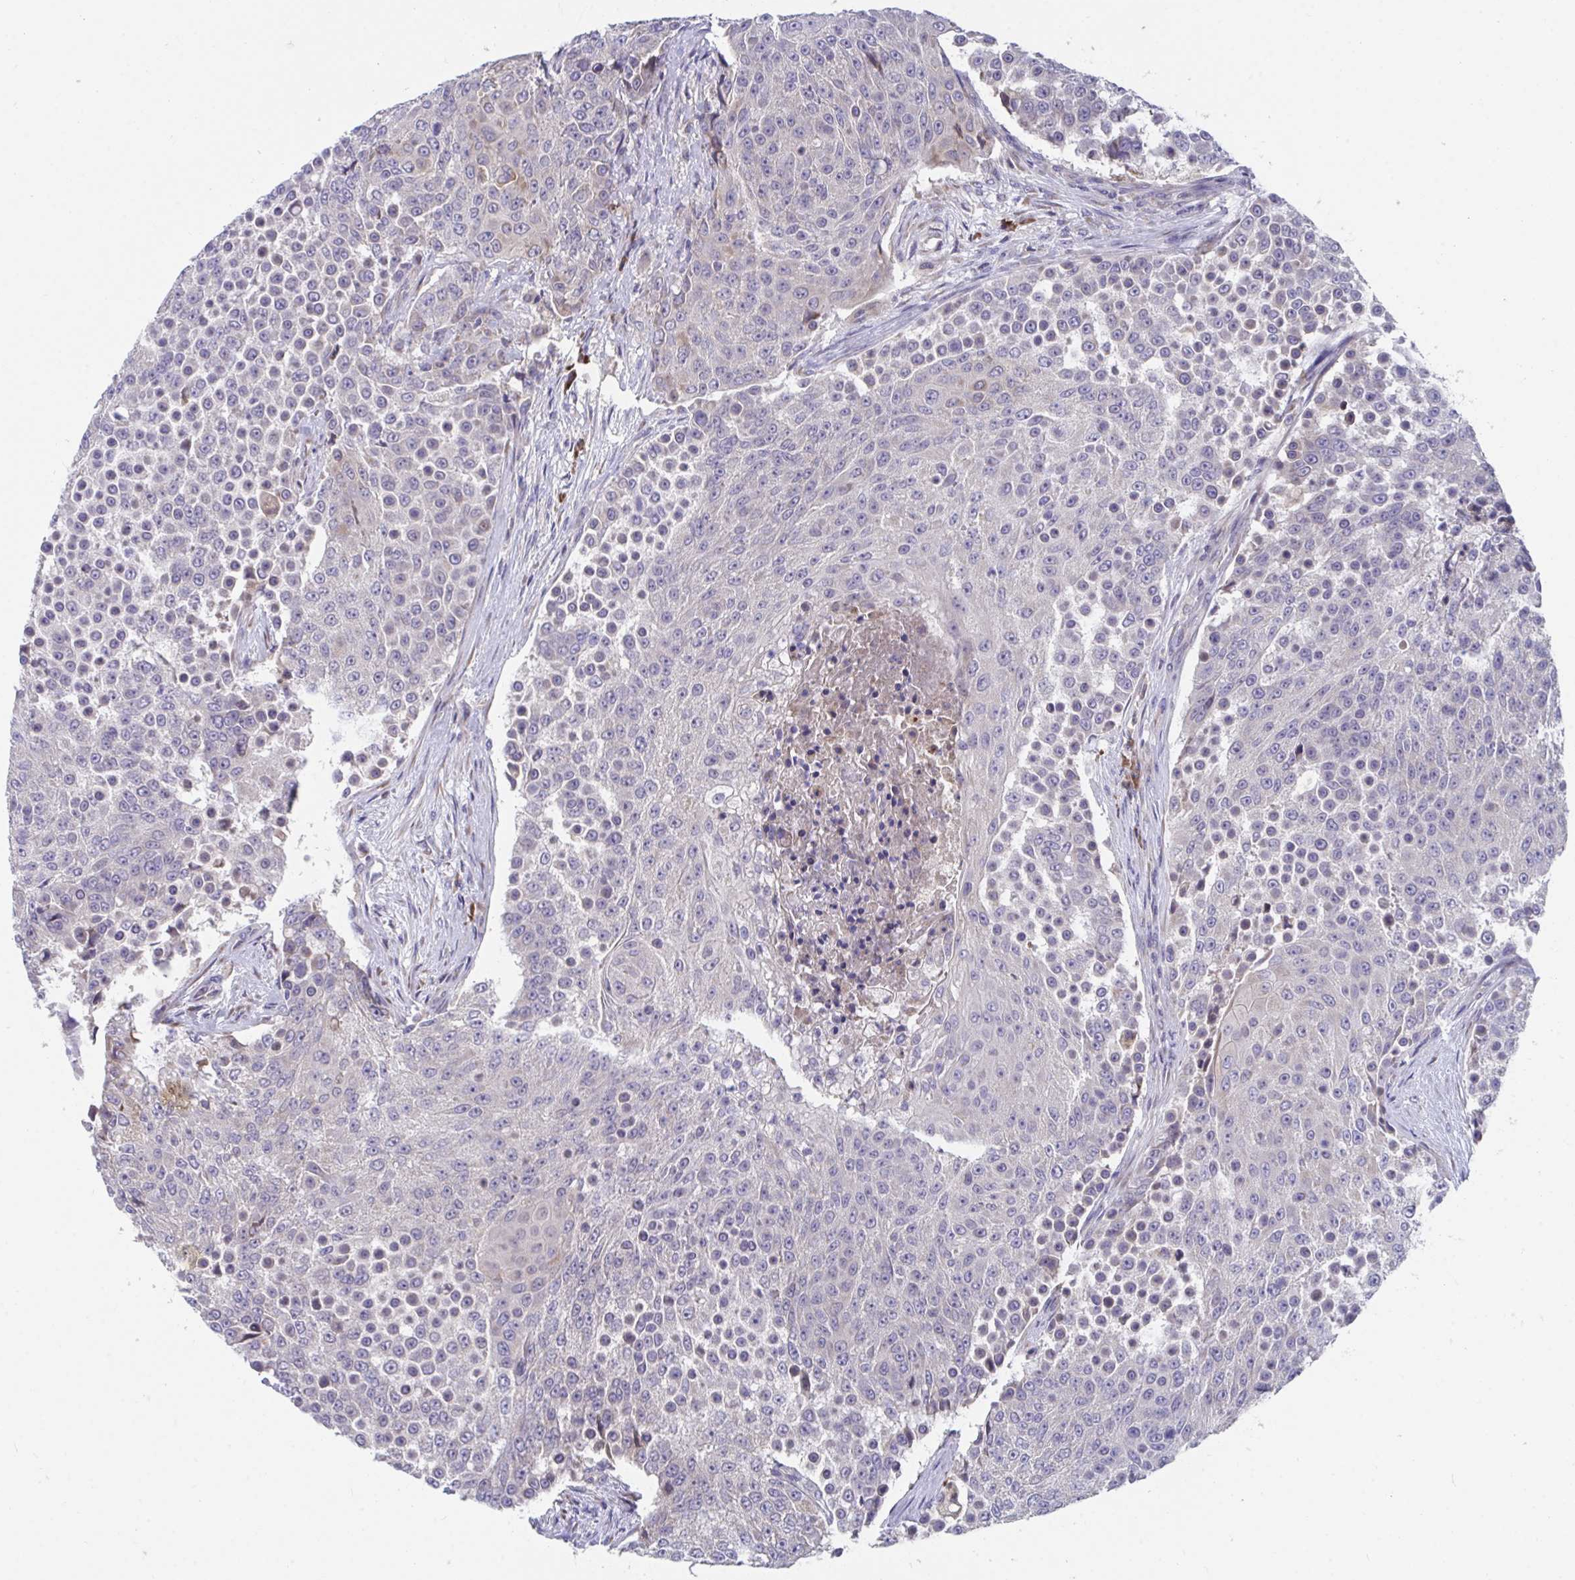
{"staining": {"intensity": "moderate", "quantity": "<25%", "location": "cytoplasmic/membranous"}, "tissue": "urothelial cancer", "cell_type": "Tumor cells", "image_type": "cancer", "snomed": [{"axis": "morphology", "description": "Urothelial carcinoma, High grade"}, {"axis": "topography", "description": "Urinary bladder"}], "caption": "Urothelial carcinoma (high-grade) stained for a protein shows moderate cytoplasmic/membranous positivity in tumor cells.", "gene": "SUSD4", "patient": {"sex": "female", "age": 63}}